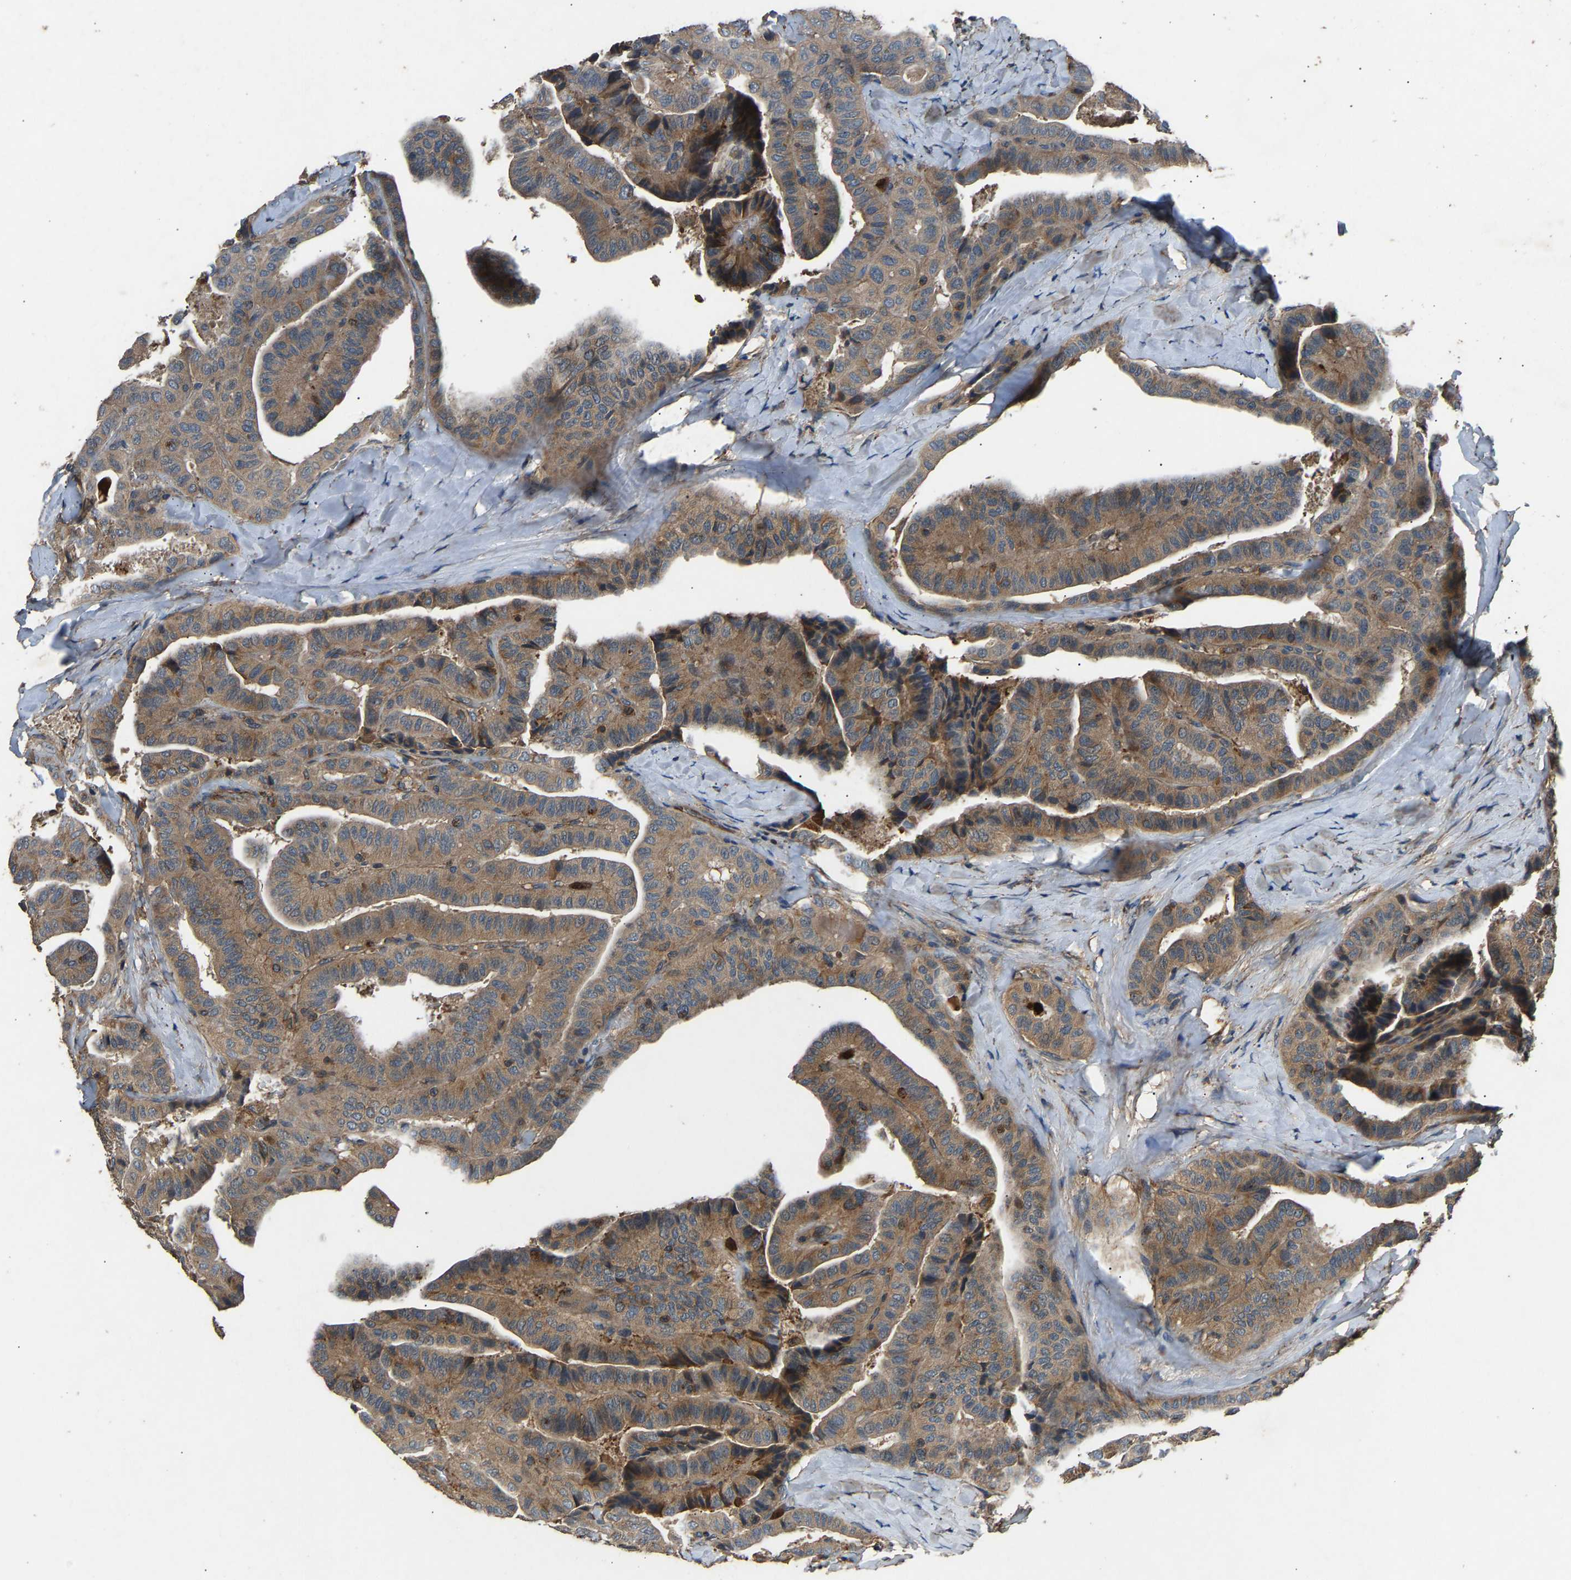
{"staining": {"intensity": "moderate", "quantity": ">75%", "location": "cytoplasmic/membranous"}, "tissue": "thyroid cancer", "cell_type": "Tumor cells", "image_type": "cancer", "snomed": [{"axis": "morphology", "description": "Papillary adenocarcinoma, NOS"}, {"axis": "topography", "description": "Thyroid gland"}], "caption": "Immunohistochemical staining of human thyroid papillary adenocarcinoma reveals moderate cytoplasmic/membranous protein expression in approximately >75% of tumor cells.", "gene": "PPID", "patient": {"sex": "male", "age": 77}}